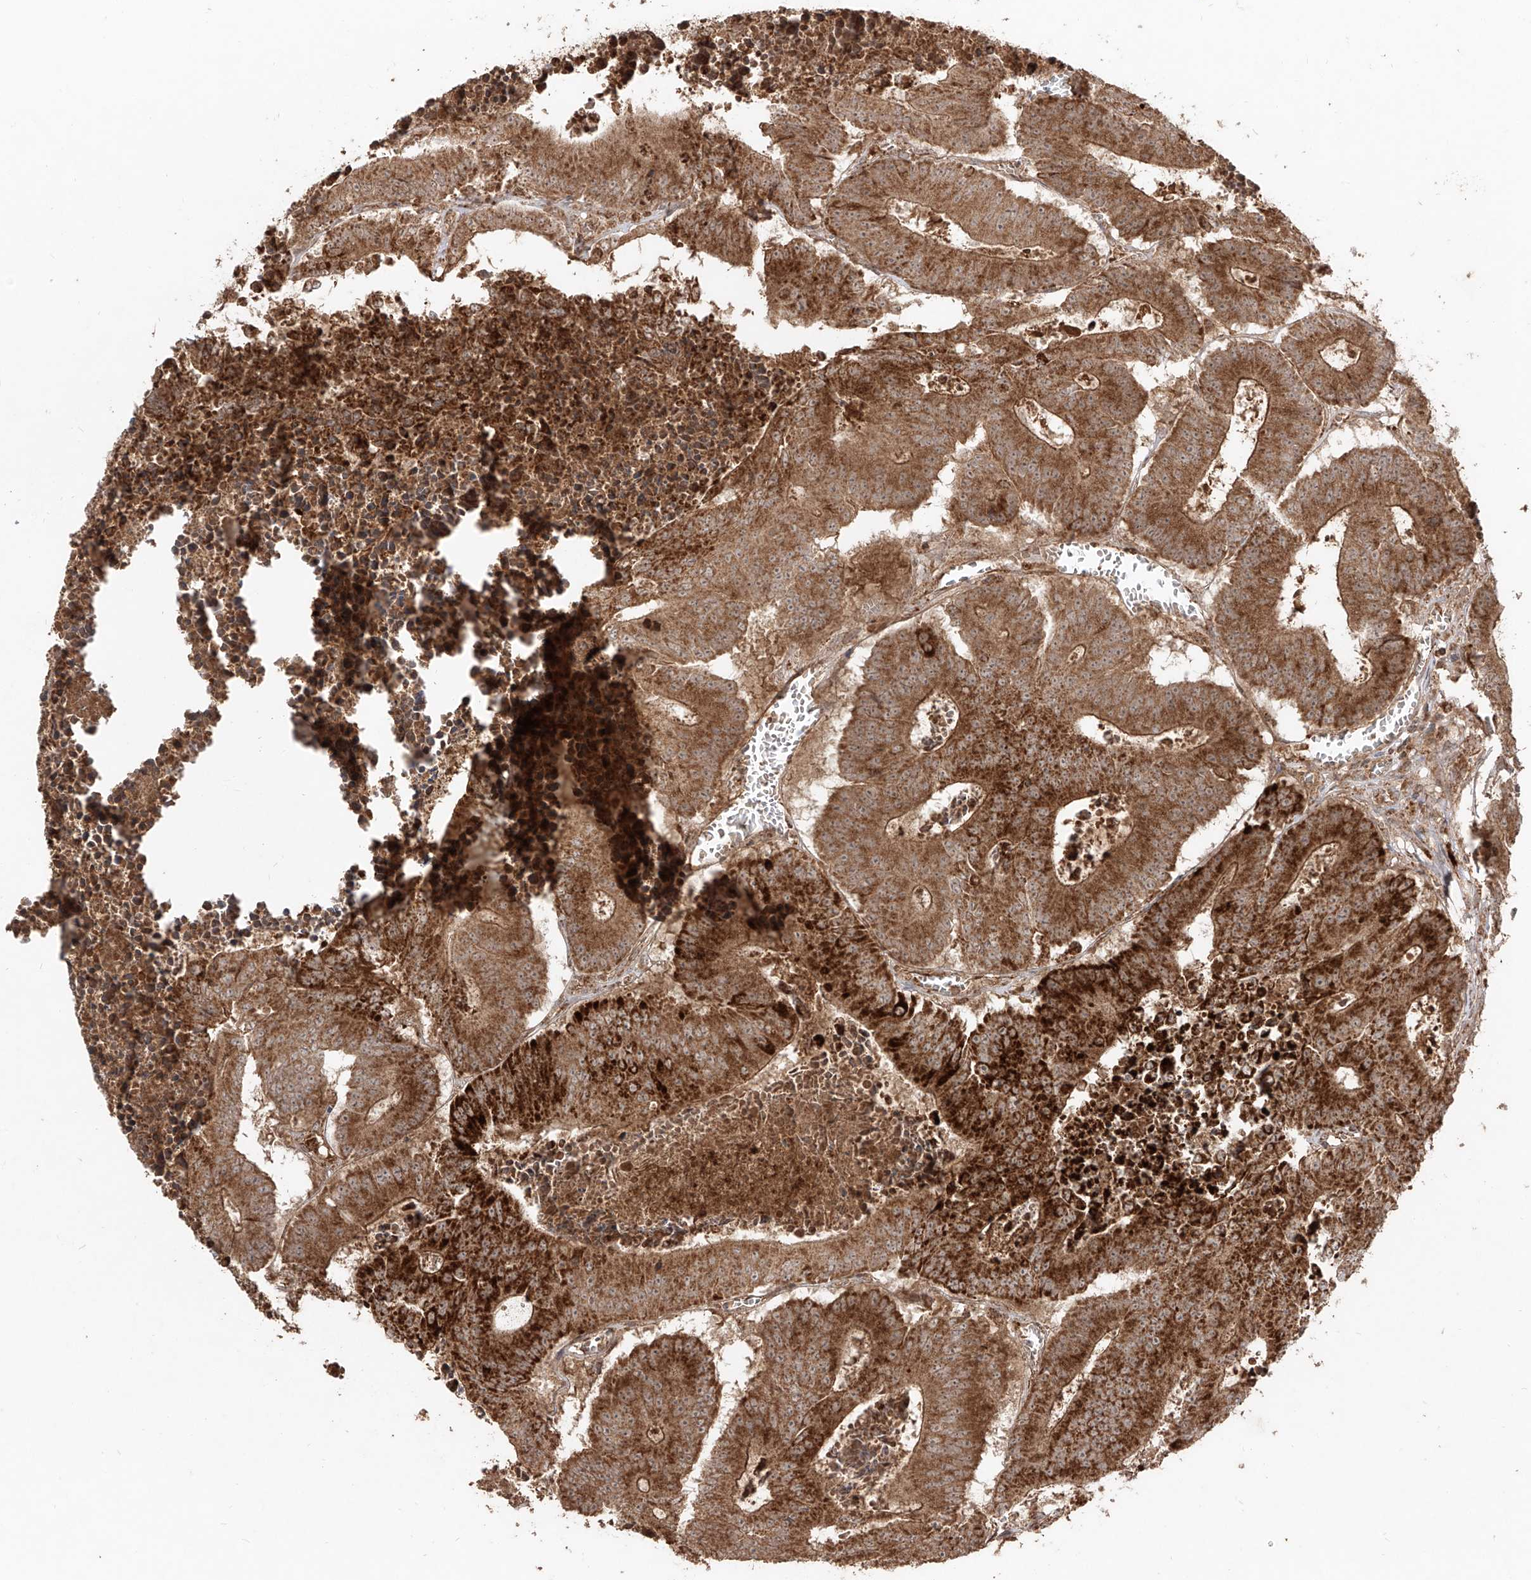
{"staining": {"intensity": "strong", "quantity": ">75%", "location": "cytoplasmic/membranous"}, "tissue": "colorectal cancer", "cell_type": "Tumor cells", "image_type": "cancer", "snomed": [{"axis": "morphology", "description": "Adenocarcinoma, NOS"}, {"axis": "topography", "description": "Colon"}], "caption": "Adenocarcinoma (colorectal) was stained to show a protein in brown. There is high levels of strong cytoplasmic/membranous staining in about >75% of tumor cells.", "gene": "AIM2", "patient": {"sex": "male", "age": 87}}